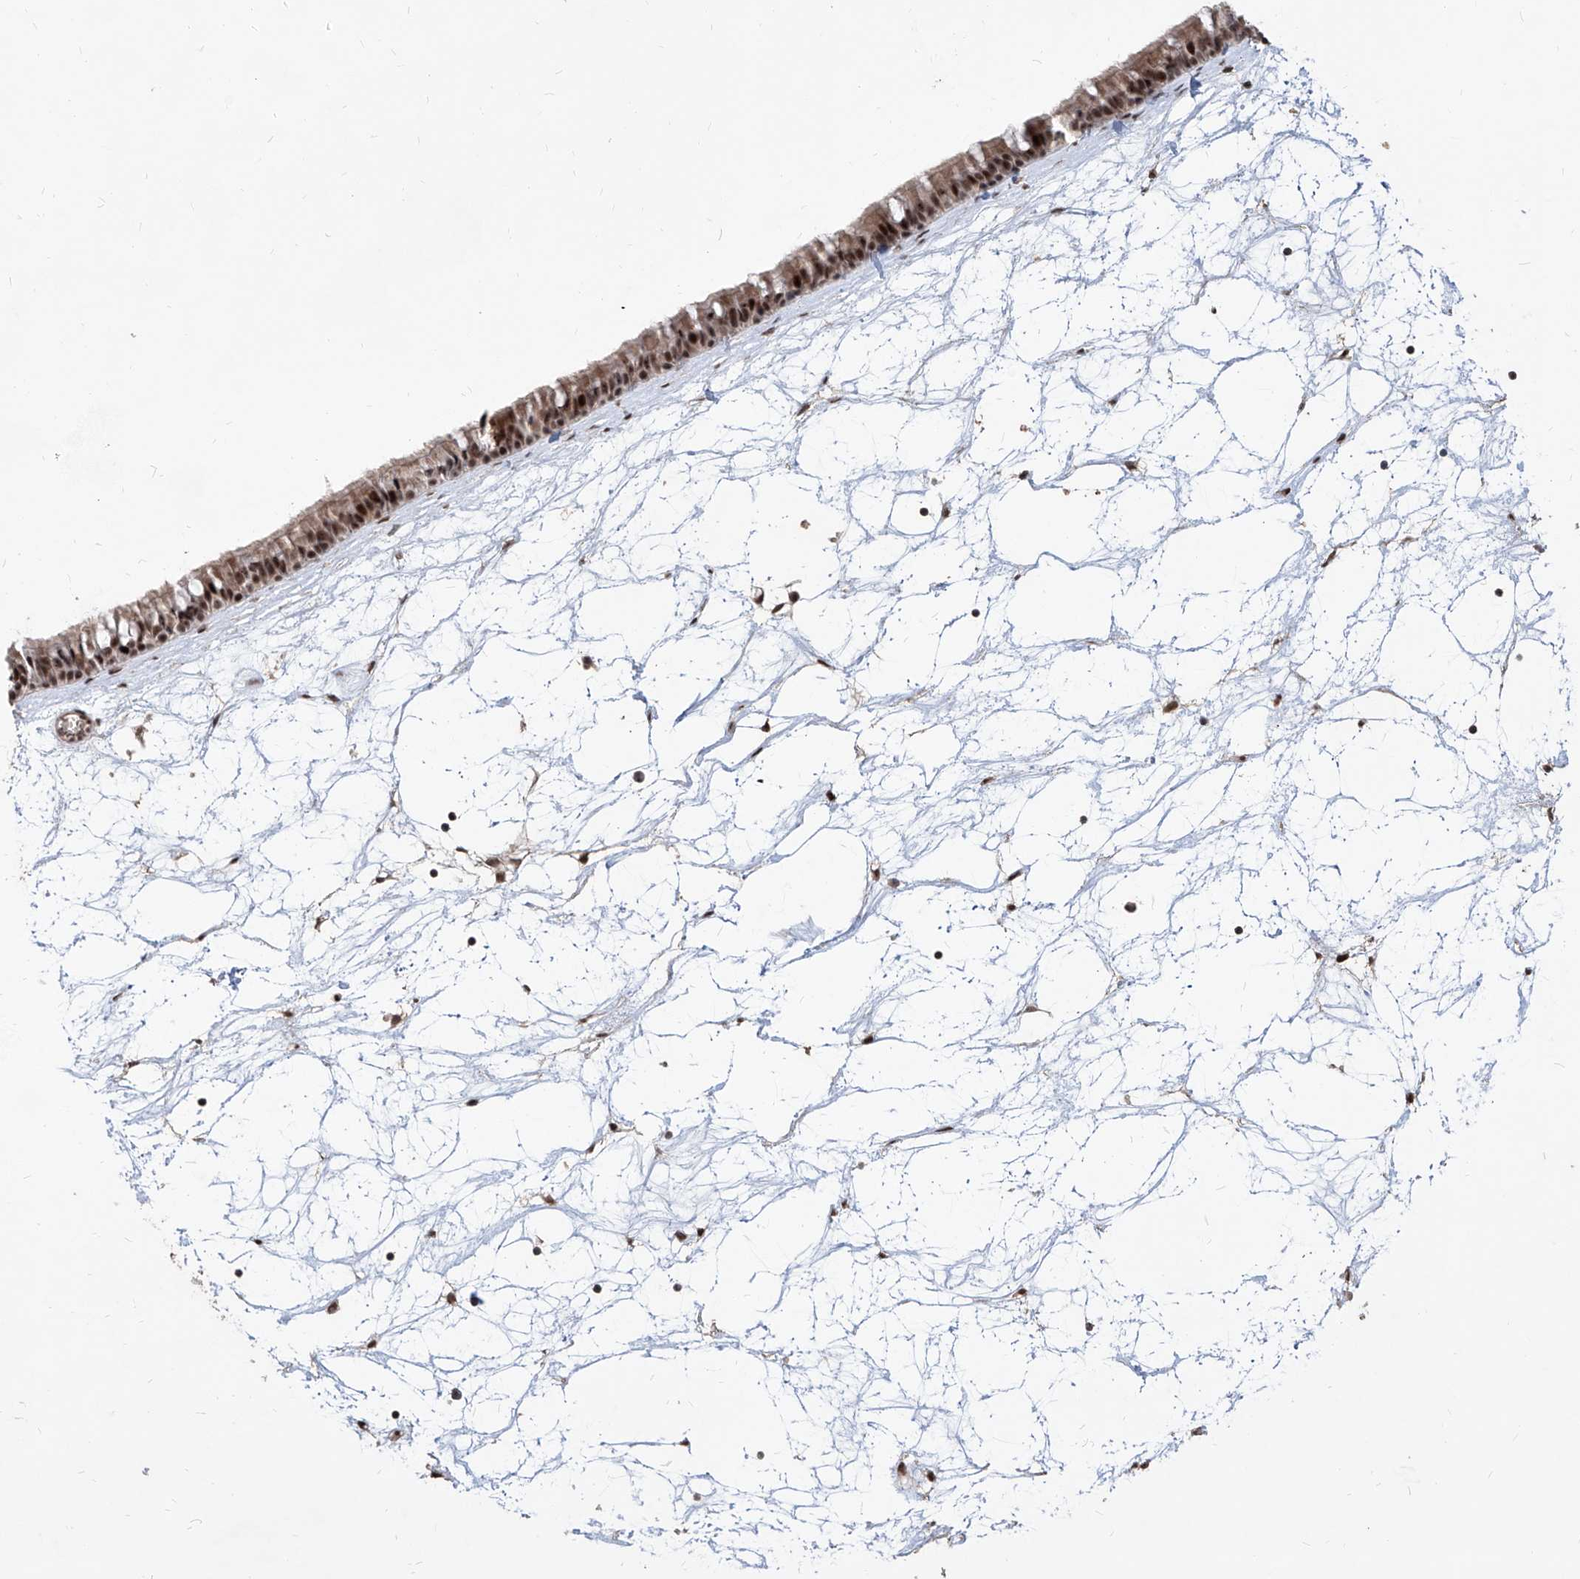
{"staining": {"intensity": "strong", "quantity": ">75%", "location": "nuclear"}, "tissue": "nasopharynx", "cell_type": "Respiratory epithelial cells", "image_type": "normal", "snomed": [{"axis": "morphology", "description": "Normal tissue, NOS"}, {"axis": "topography", "description": "Nasopharynx"}], "caption": "Protein expression analysis of benign human nasopharynx reveals strong nuclear expression in about >75% of respiratory epithelial cells. (DAB IHC, brown staining for protein, blue staining for nuclei).", "gene": "IRF2", "patient": {"sex": "male", "age": 64}}